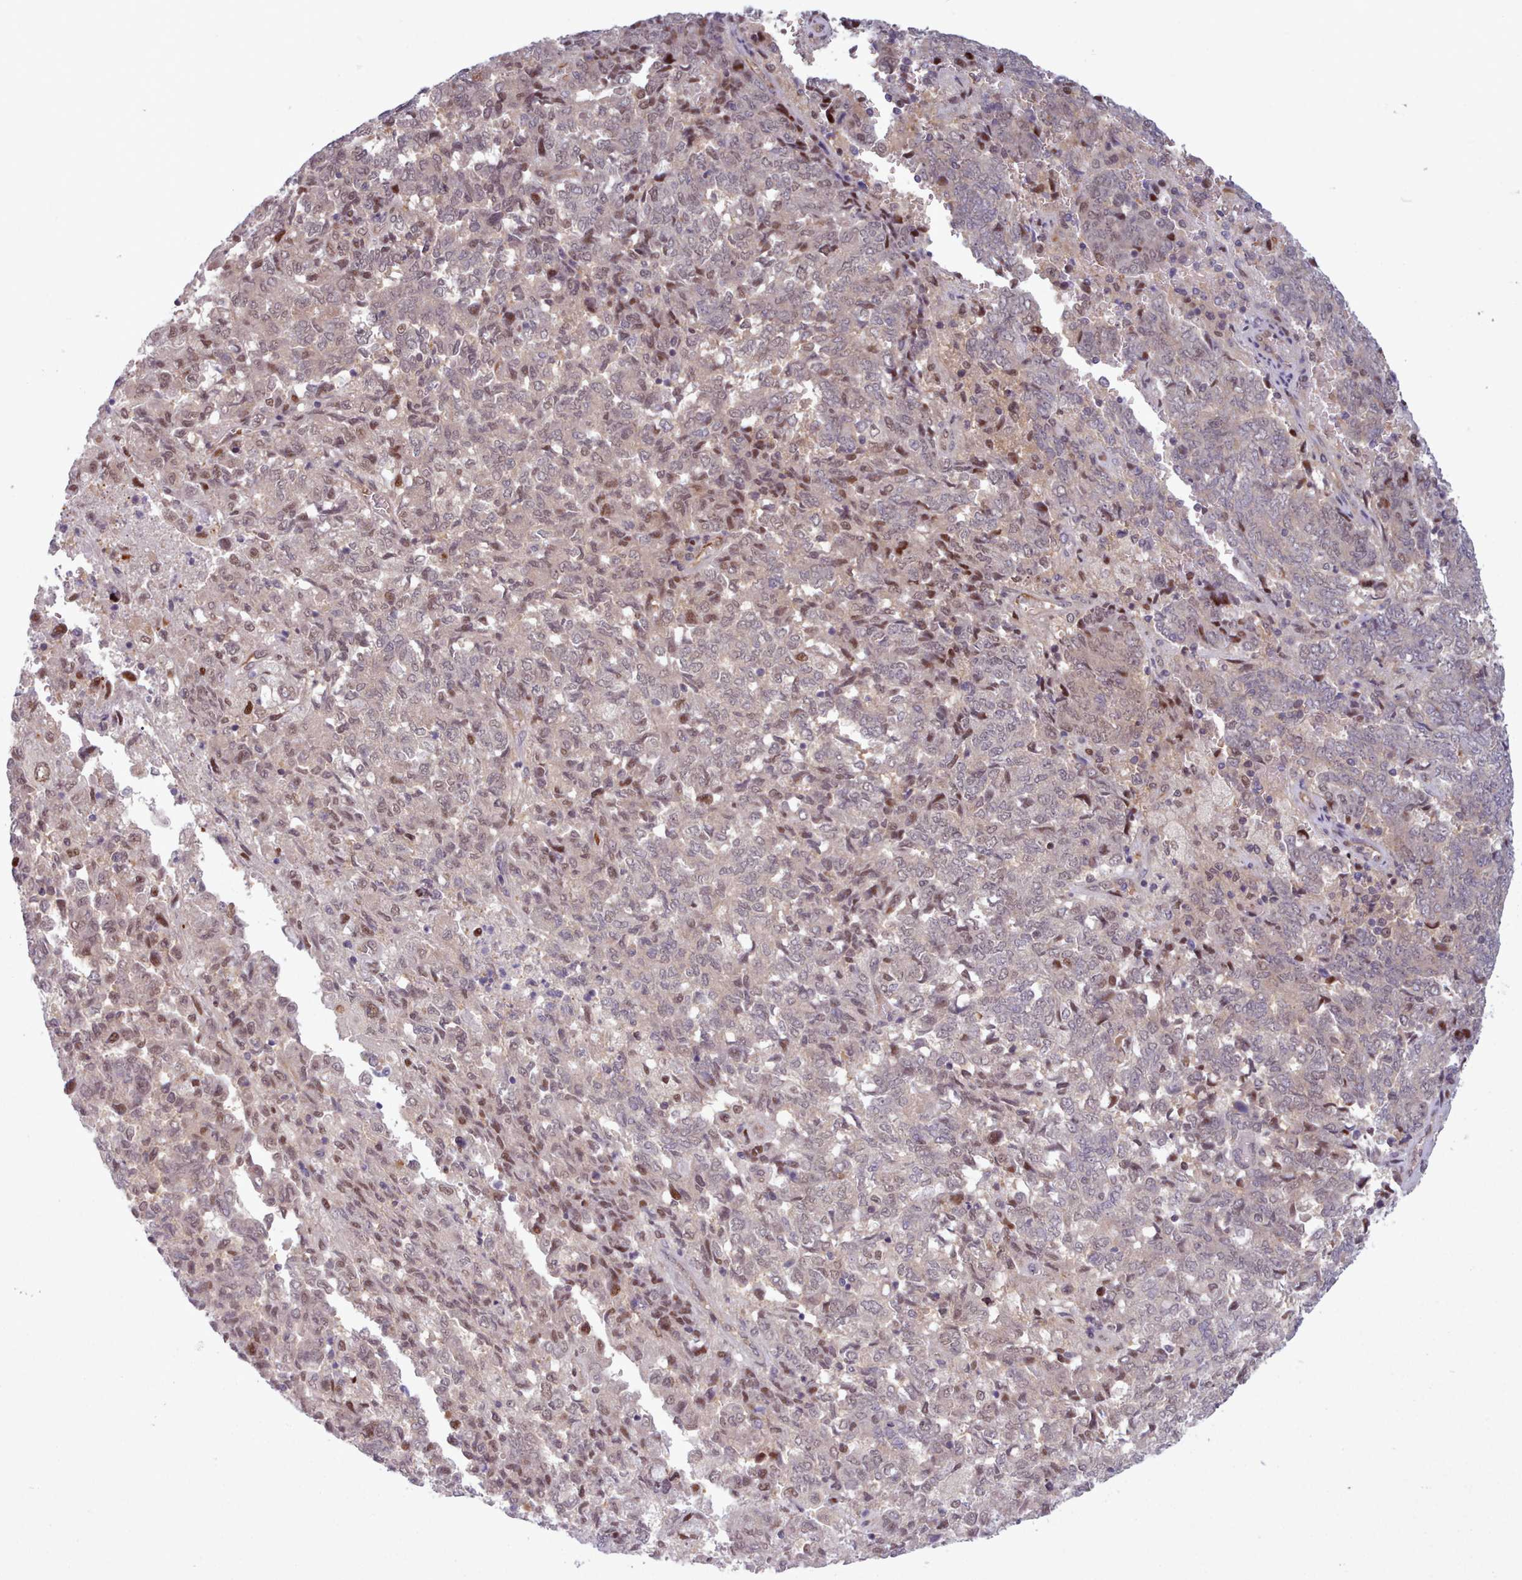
{"staining": {"intensity": "weak", "quantity": "<25%", "location": "cytoplasmic/membranous"}, "tissue": "endometrial cancer", "cell_type": "Tumor cells", "image_type": "cancer", "snomed": [{"axis": "morphology", "description": "Adenocarcinoma, NOS"}, {"axis": "topography", "description": "Endometrium"}], "caption": "There is no significant positivity in tumor cells of endometrial adenocarcinoma. The staining was performed using DAB (3,3'-diaminobenzidine) to visualize the protein expression in brown, while the nuclei were stained in blue with hematoxylin (Magnification: 20x).", "gene": "KBTBD7", "patient": {"sex": "female", "age": 80}}